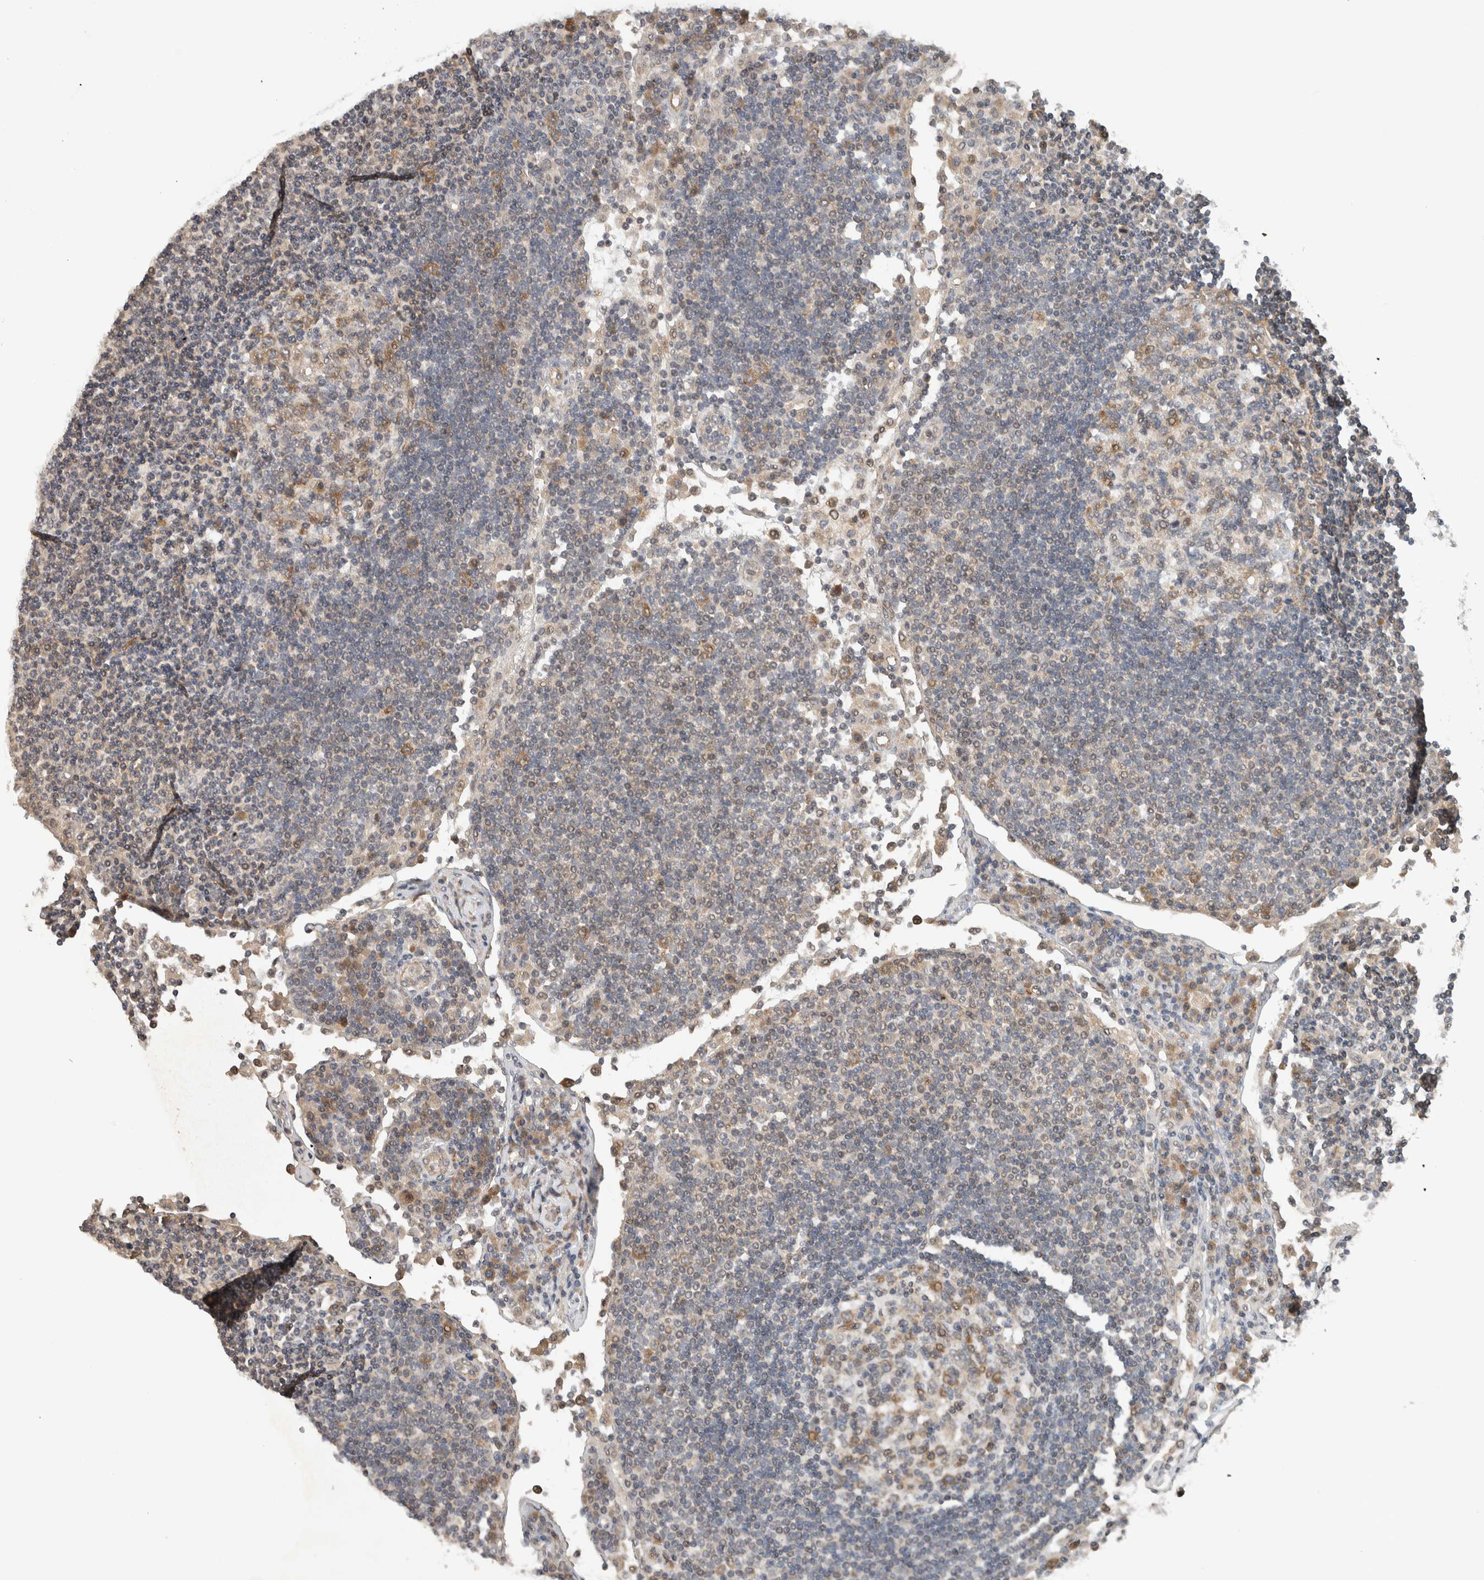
{"staining": {"intensity": "moderate", "quantity": "<25%", "location": "cytoplasmic/membranous"}, "tissue": "lymph node", "cell_type": "Germinal center cells", "image_type": "normal", "snomed": [{"axis": "morphology", "description": "Normal tissue, NOS"}, {"axis": "topography", "description": "Lymph node"}], "caption": "A photomicrograph of lymph node stained for a protein reveals moderate cytoplasmic/membranous brown staining in germinal center cells. The staining was performed using DAB to visualize the protein expression in brown, while the nuclei were stained in blue with hematoxylin (Magnification: 20x).", "gene": "ERCC6L2", "patient": {"sex": "female", "age": 53}}